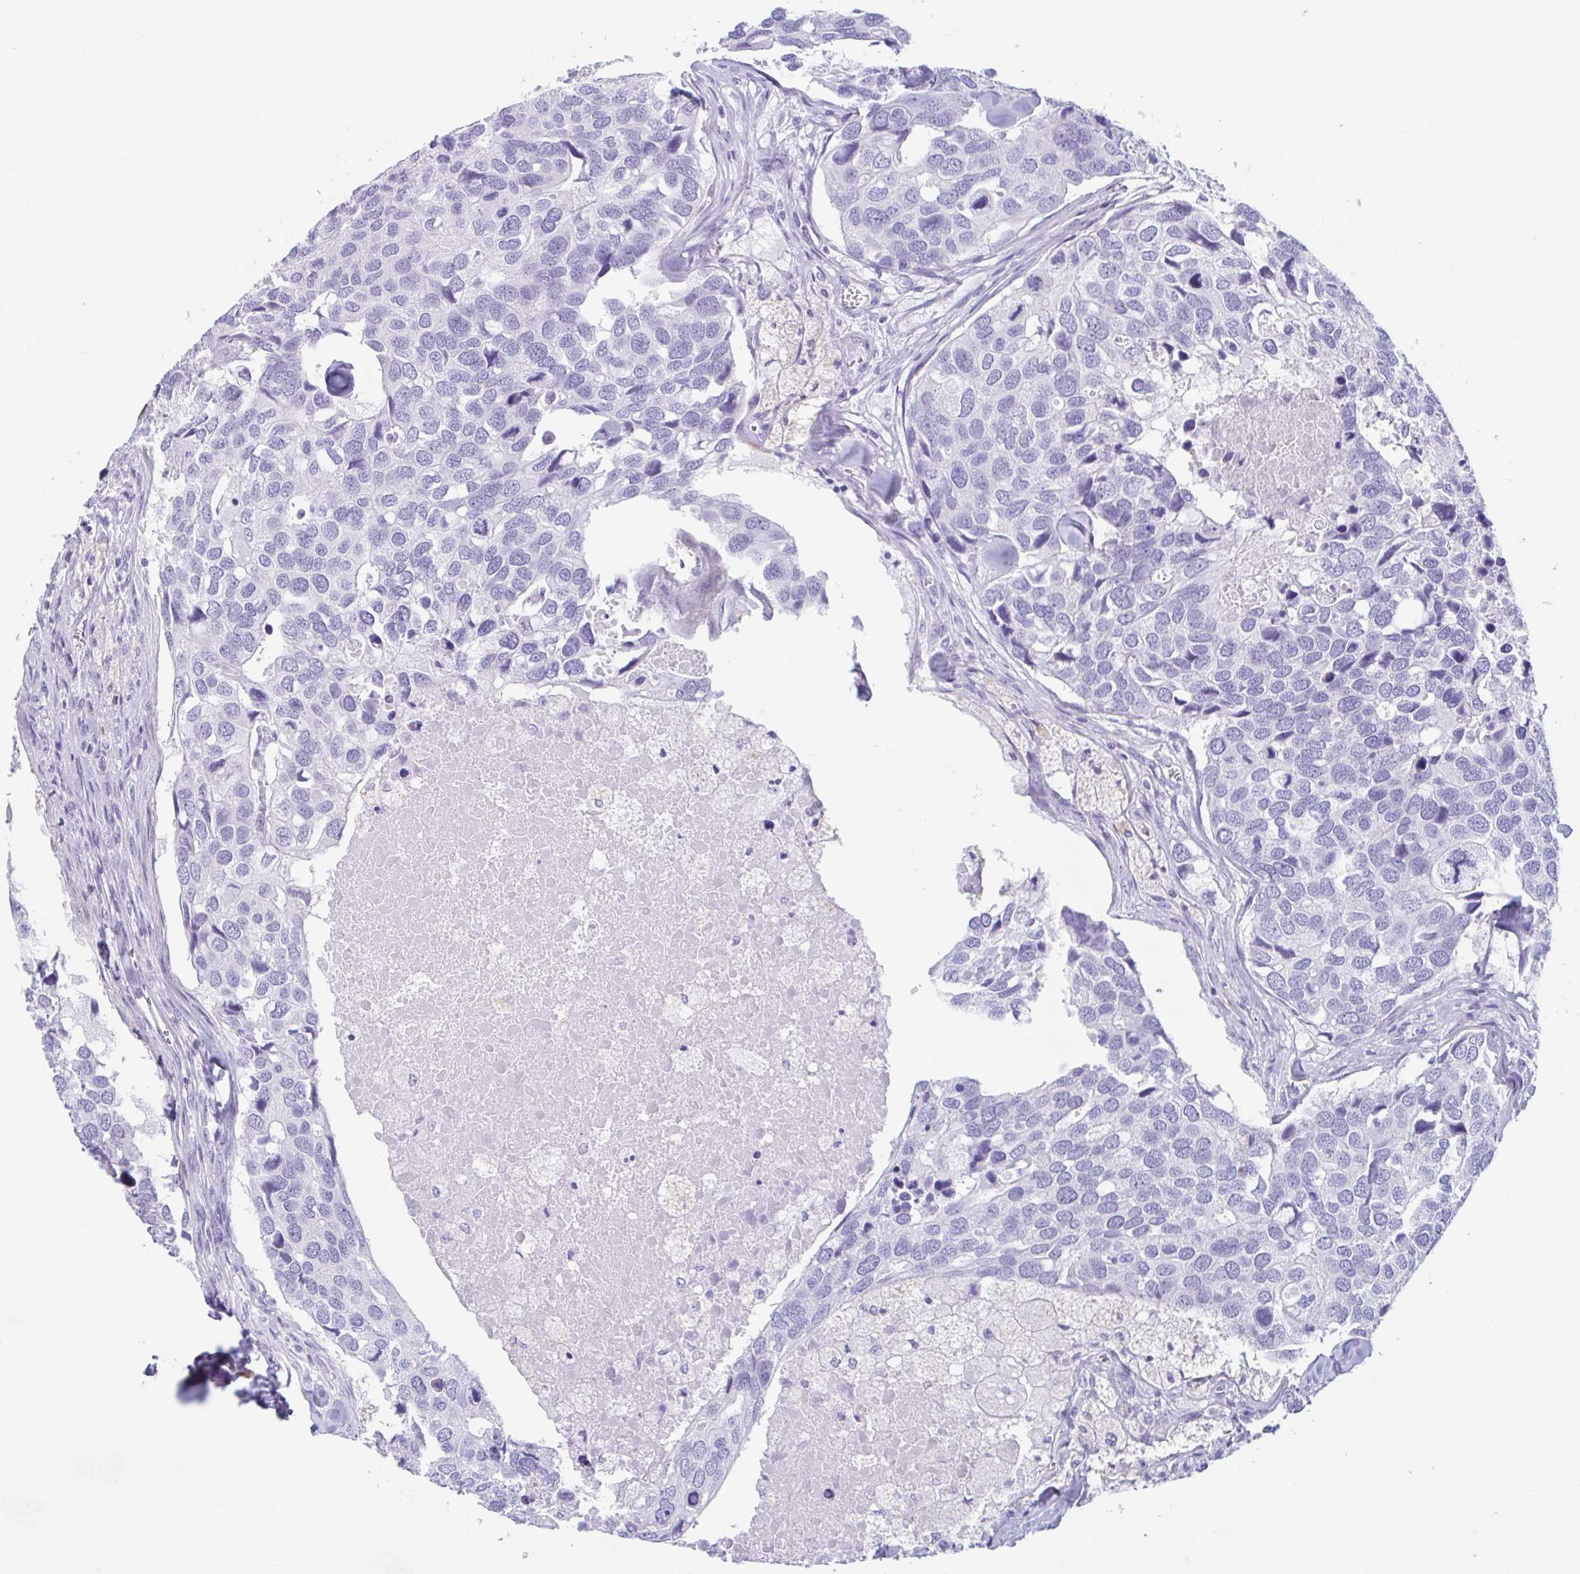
{"staining": {"intensity": "negative", "quantity": "none", "location": "none"}, "tissue": "breast cancer", "cell_type": "Tumor cells", "image_type": "cancer", "snomed": [{"axis": "morphology", "description": "Duct carcinoma"}, {"axis": "topography", "description": "Breast"}], "caption": "This is an IHC micrograph of breast invasive ductal carcinoma. There is no expression in tumor cells.", "gene": "TAS2R41", "patient": {"sex": "female", "age": 83}}